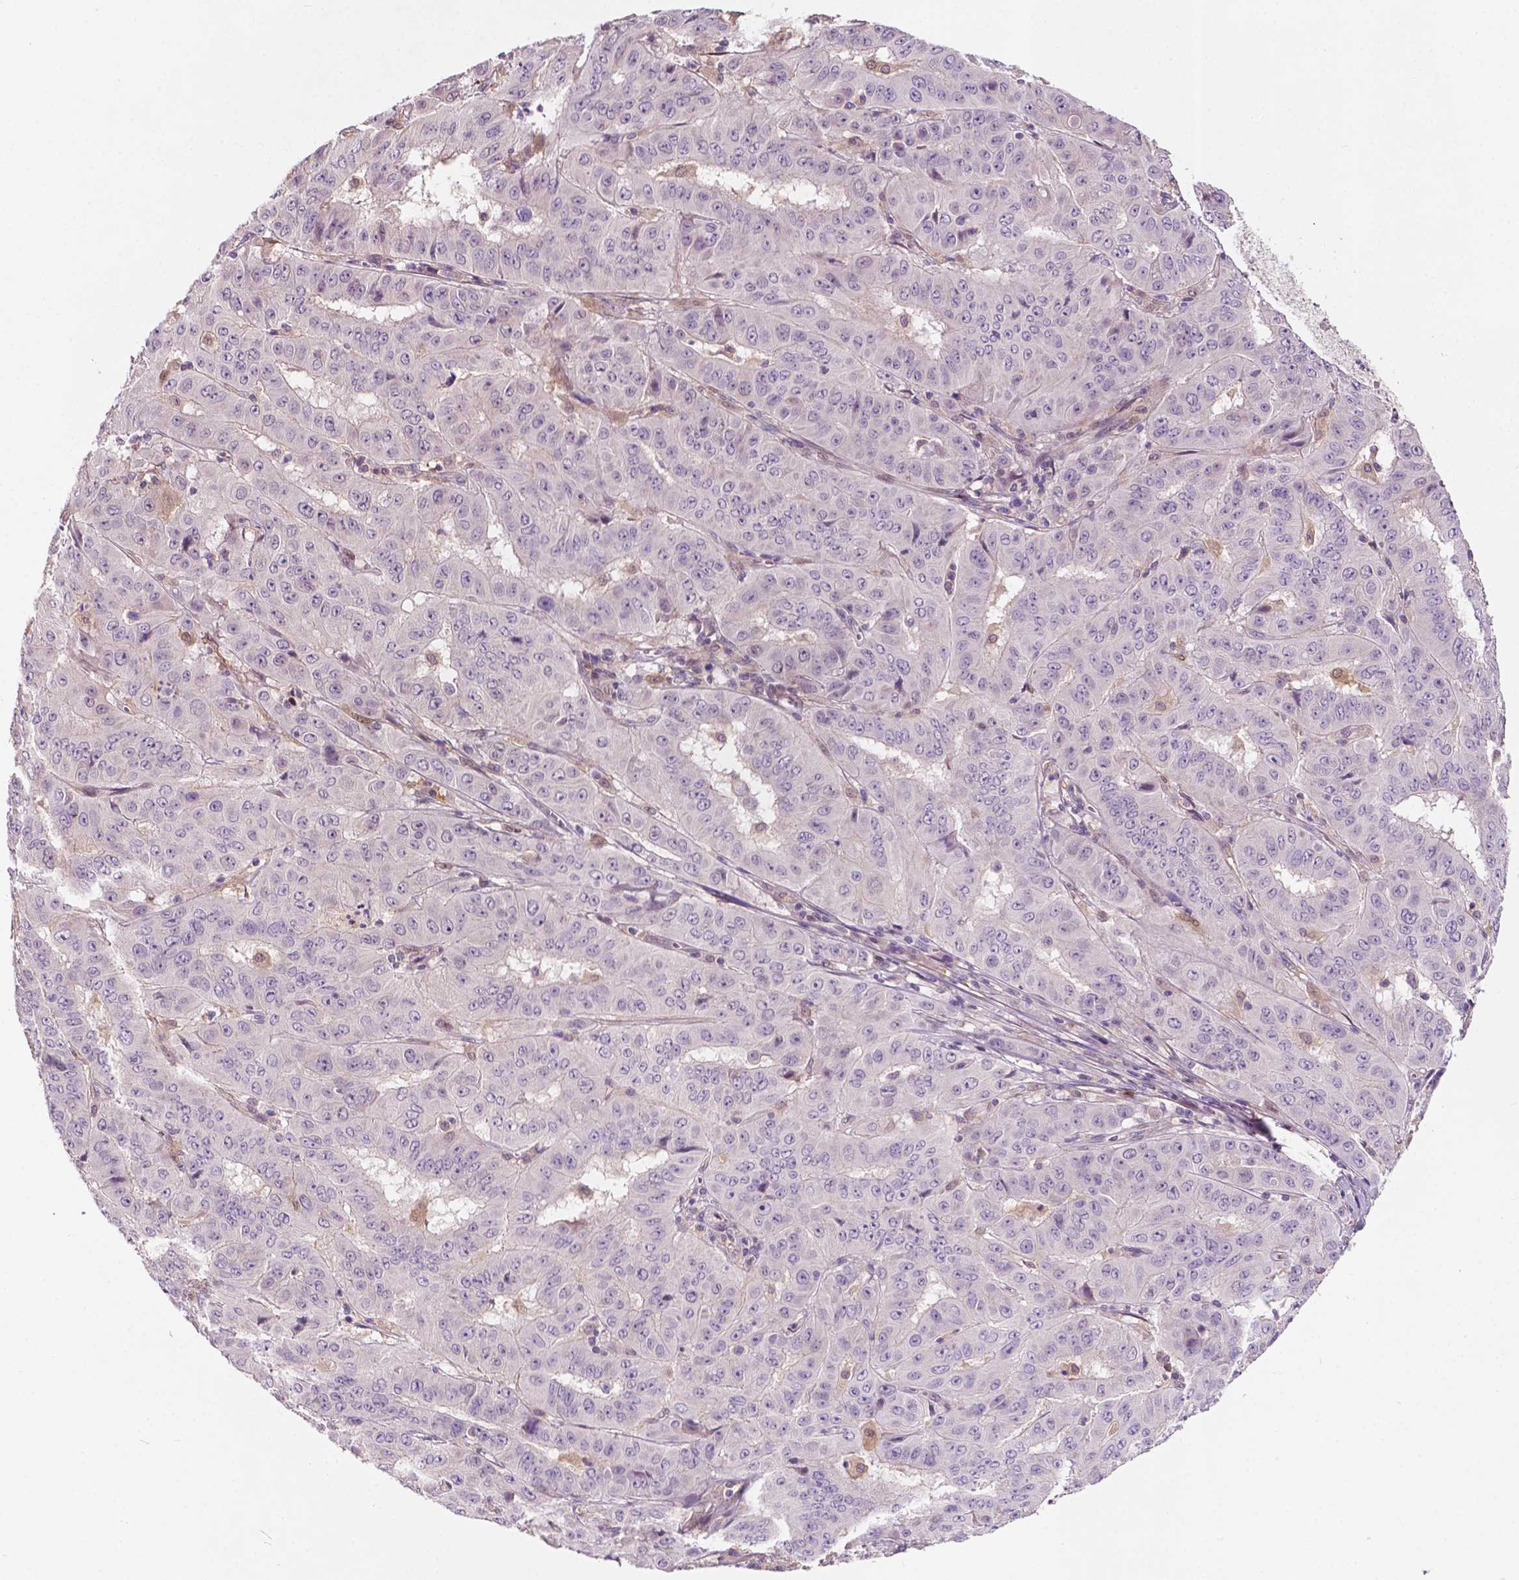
{"staining": {"intensity": "negative", "quantity": "none", "location": "none"}, "tissue": "pancreatic cancer", "cell_type": "Tumor cells", "image_type": "cancer", "snomed": [{"axis": "morphology", "description": "Adenocarcinoma, NOS"}, {"axis": "topography", "description": "Pancreas"}], "caption": "Tumor cells show no significant positivity in pancreatic adenocarcinoma.", "gene": "GPR37", "patient": {"sex": "male", "age": 63}}